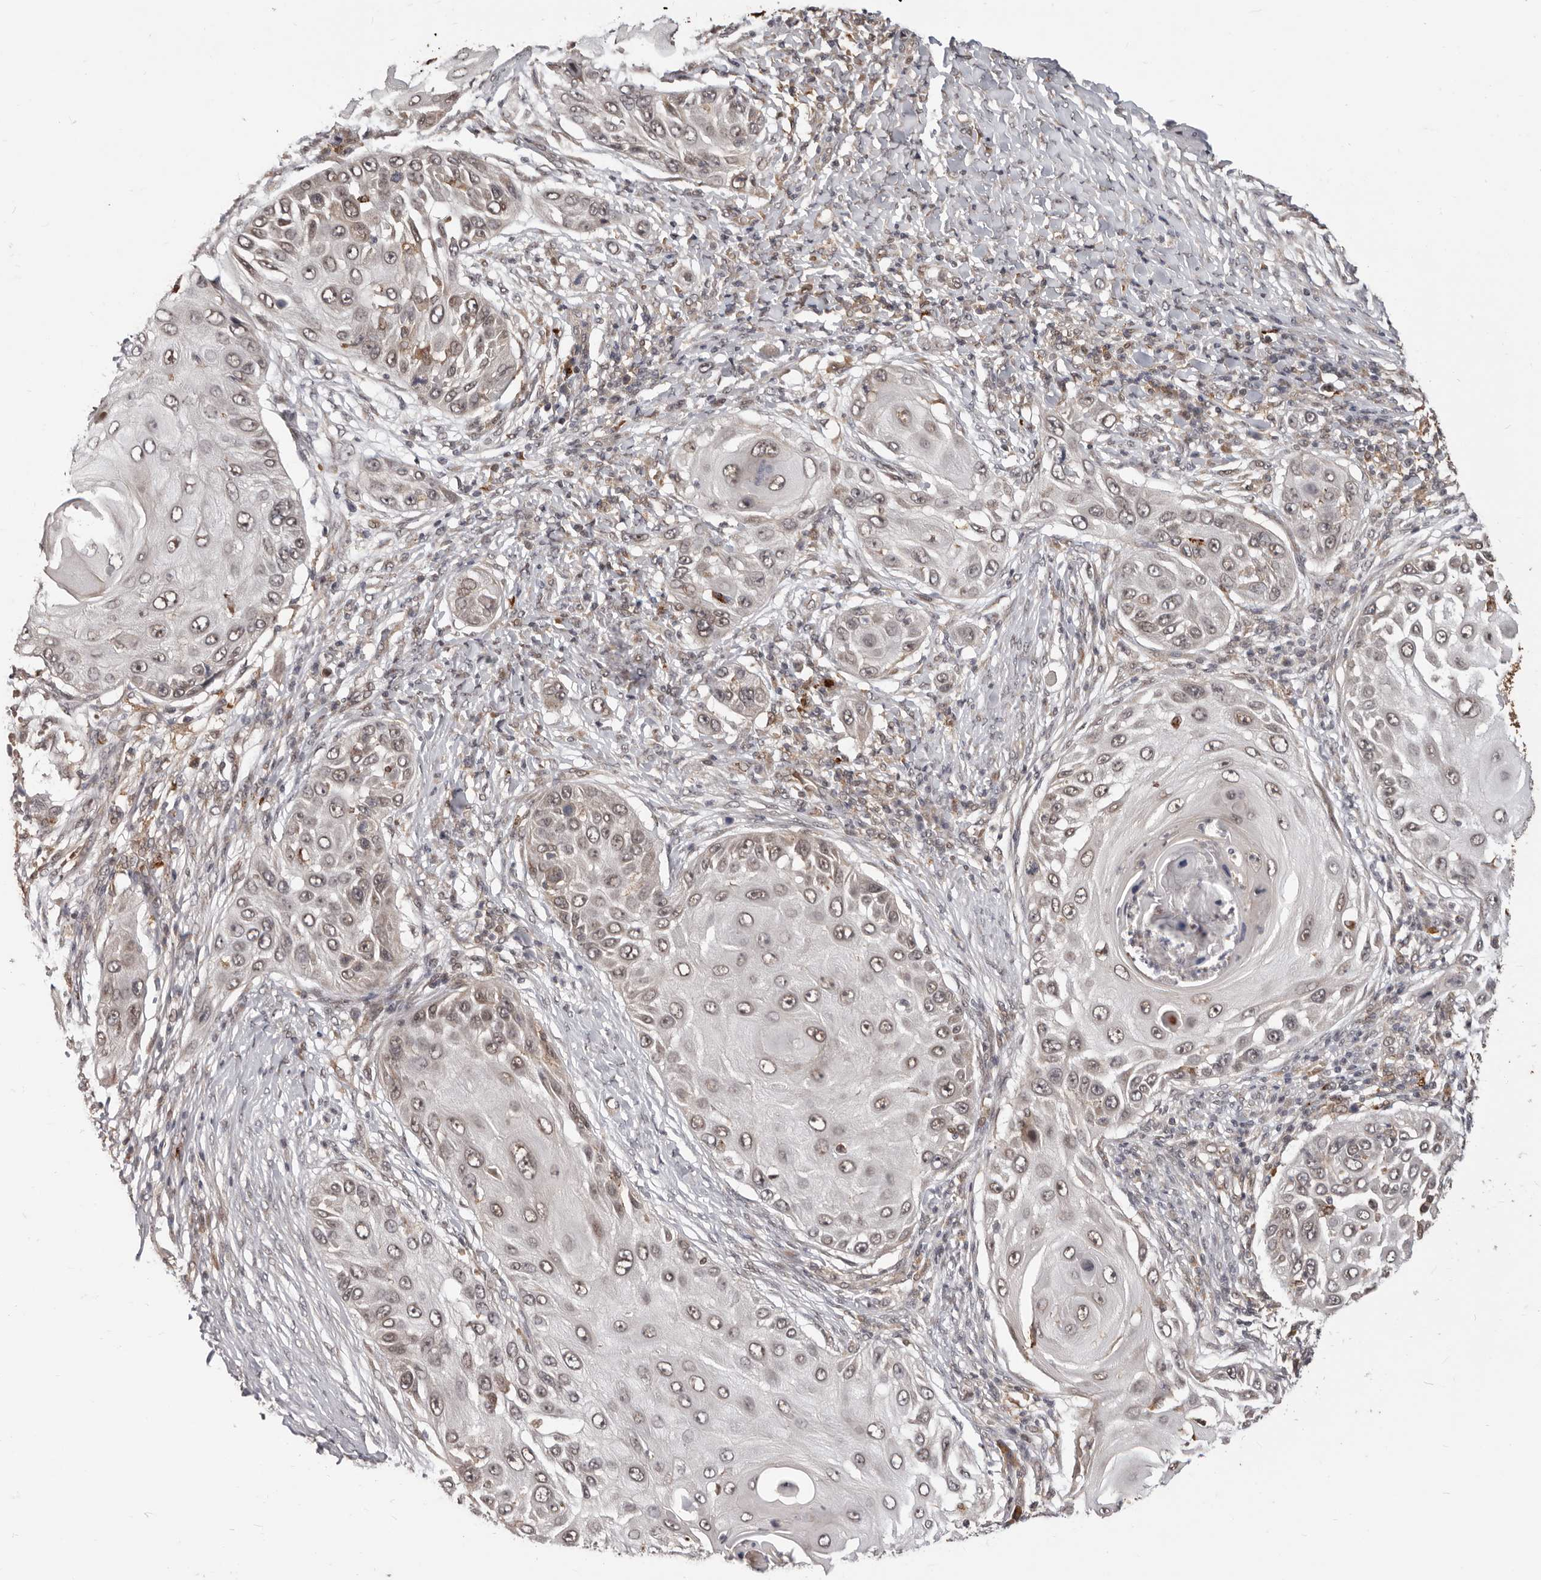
{"staining": {"intensity": "weak", "quantity": ">75%", "location": "nuclear"}, "tissue": "skin cancer", "cell_type": "Tumor cells", "image_type": "cancer", "snomed": [{"axis": "morphology", "description": "Squamous cell carcinoma, NOS"}, {"axis": "topography", "description": "Skin"}], "caption": "Immunohistochemical staining of human skin cancer (squamous cell carcinoma) exhibits low levels of weak nuclear protein positivity in approximately >75% of tumor cells.", "gene": "NCOA3", "patient": {"sex": "female", "age": 44}}